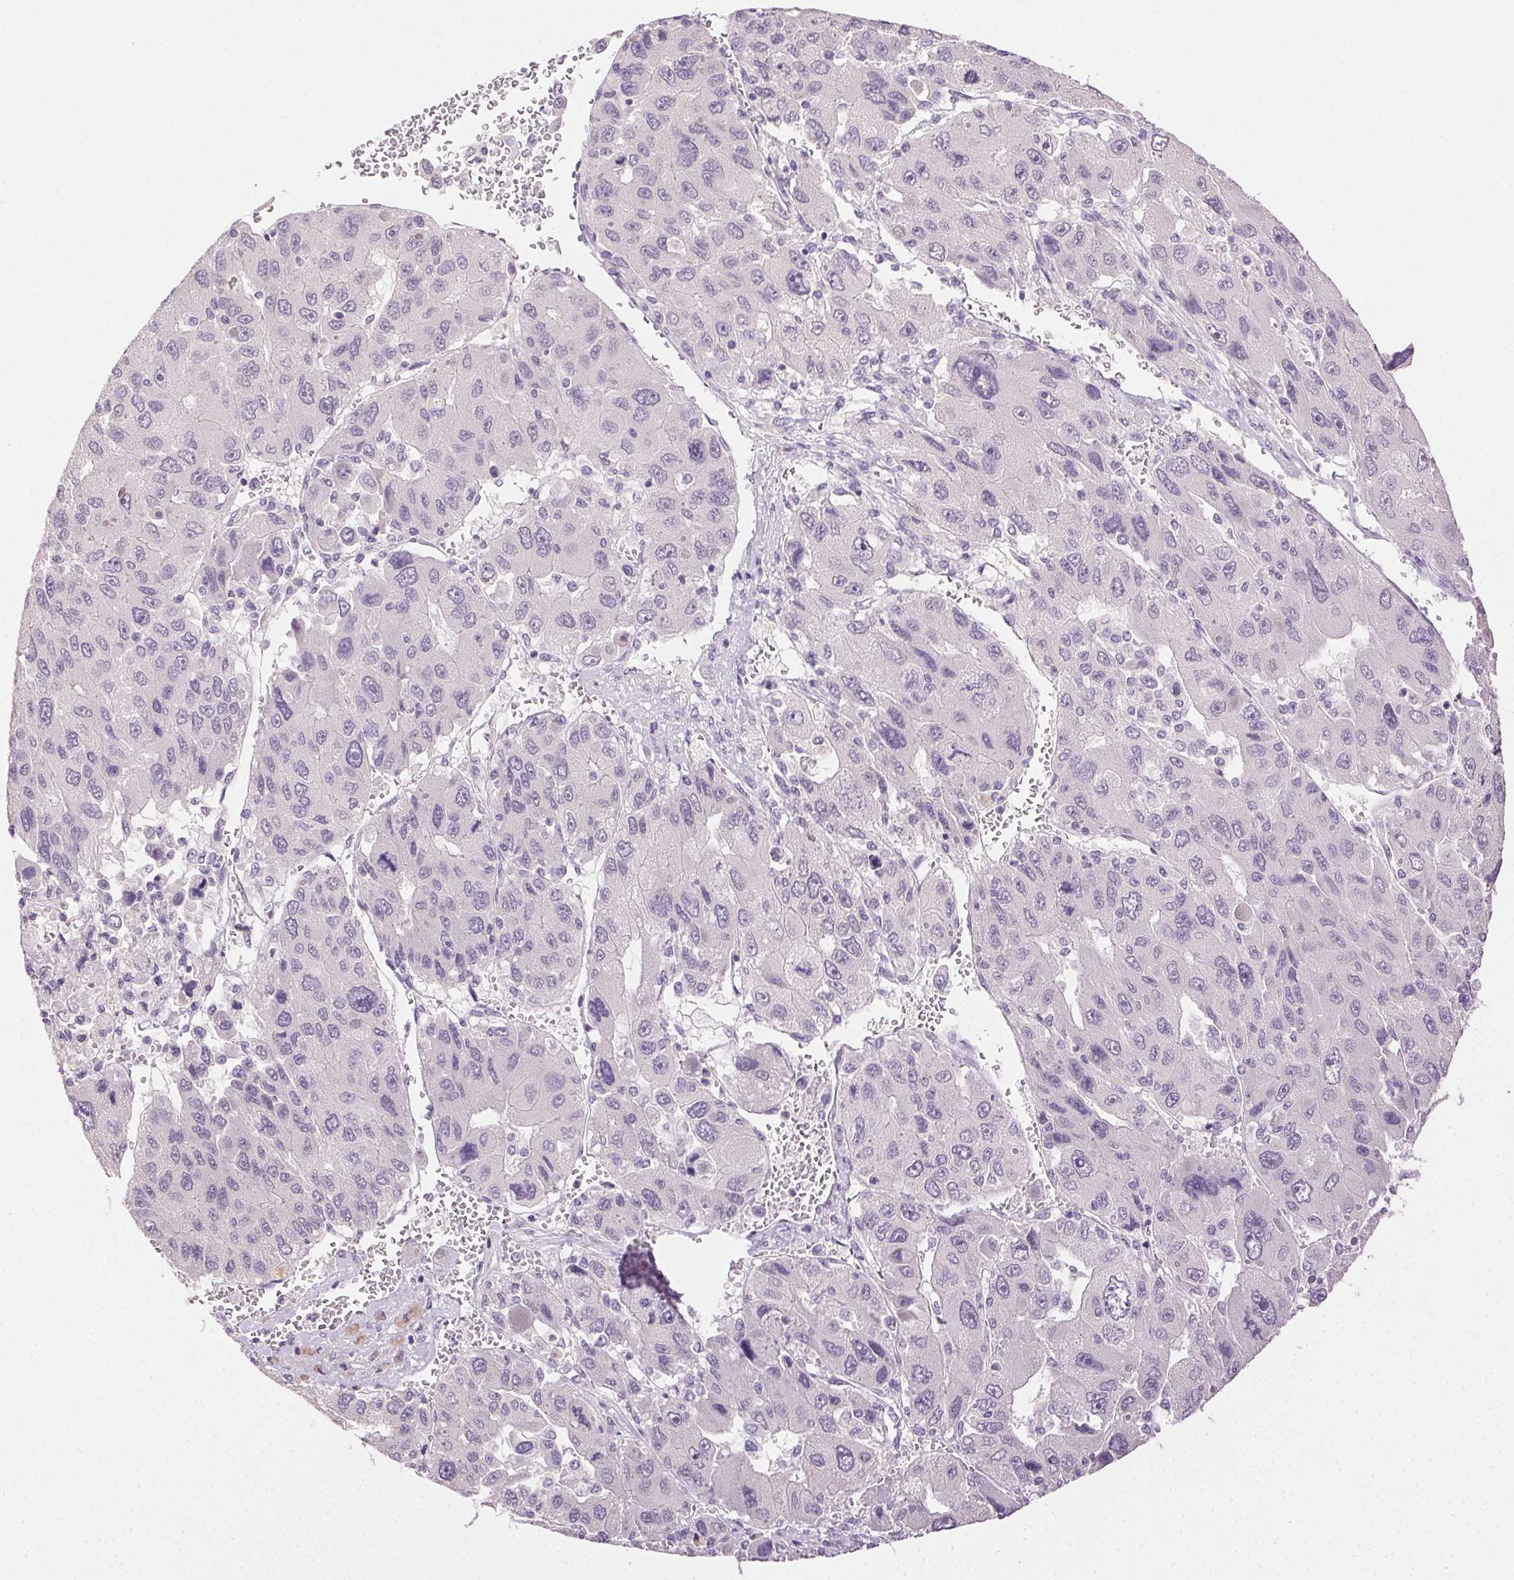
{"staining": {"intensity": "negative", "quantity": "none", "location": "none"}, "tissue": "liver cancer", "cell_type": "Tumor cells", "image_type": "cancer", "snomed": [{"axis": "morphology", "description": "Carcinoma, Hepatocellular, NOS"}, {"axis": "topography", "description": "Liver"}], "caption": "Immunohistochemical staining of liver cancer (hepatocellular carcinoma) reveals no significant positivity in tumor cells. Nuclei are stained in blue.", "gene": "CLDN10", "patient": {"sex": "female", "age": 41}}